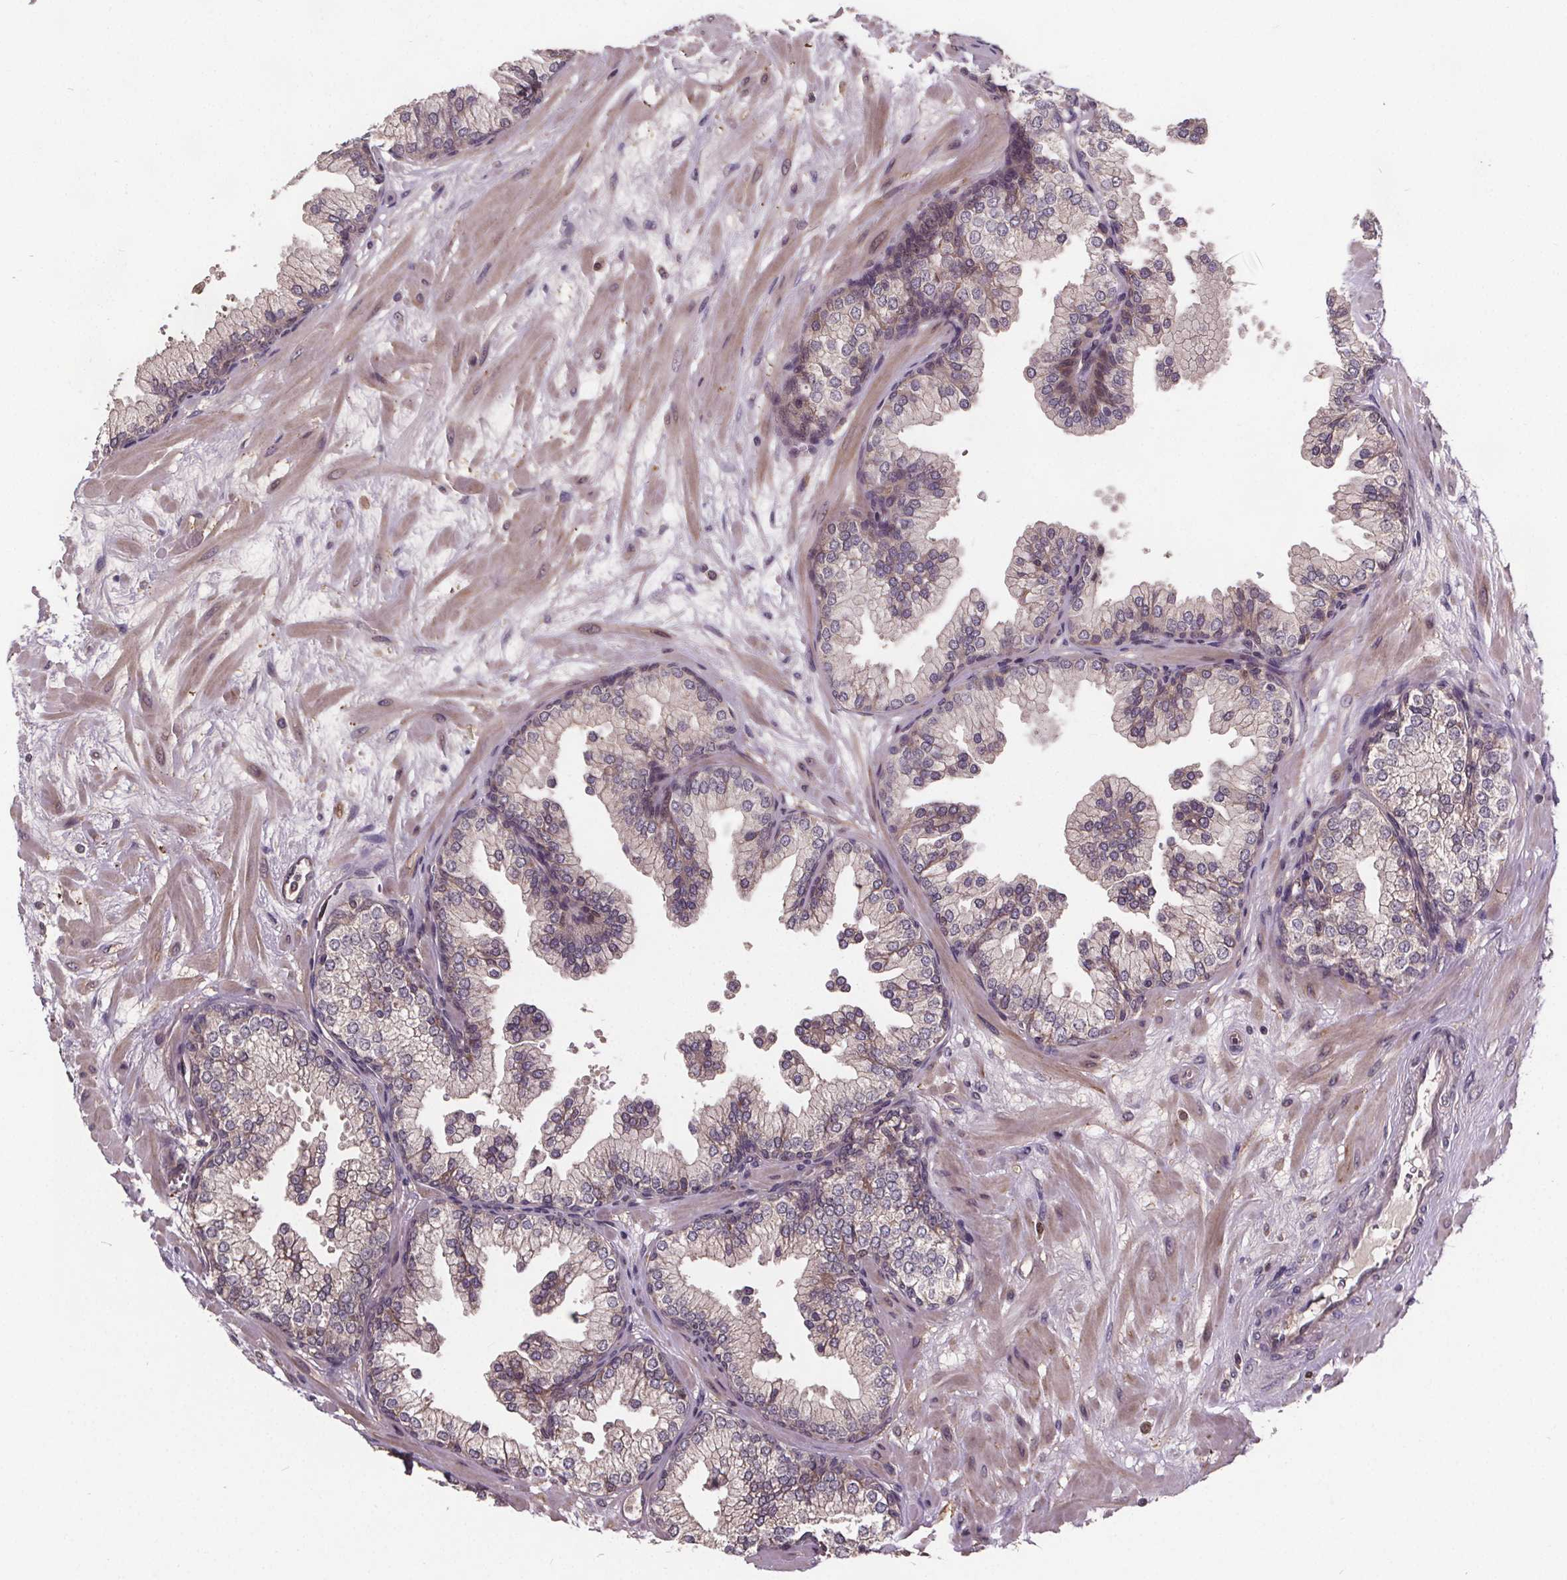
{"staining": {"intensity": "negative", "quantity": "none", "location": "none"}, "tissue": "prostate", "cell_type": "Glandular cells", "image_type": "normal", "snomed": [{"axis": "morphology", "description": "Normal tissue, NOS"}, {"axis": "topography", "description": "Prostate"}, {"axis": "topography", "description": "Peripheral nerve tissue"}], "caption": "Immunohistochemistry (IHC) image of benign prostate stained for a protein (brown), which reveals no staining in glandular cells. Nuclei are stained in blue.", "gene": "USP9X", "patient": {"sex": "male", "age": 61}}